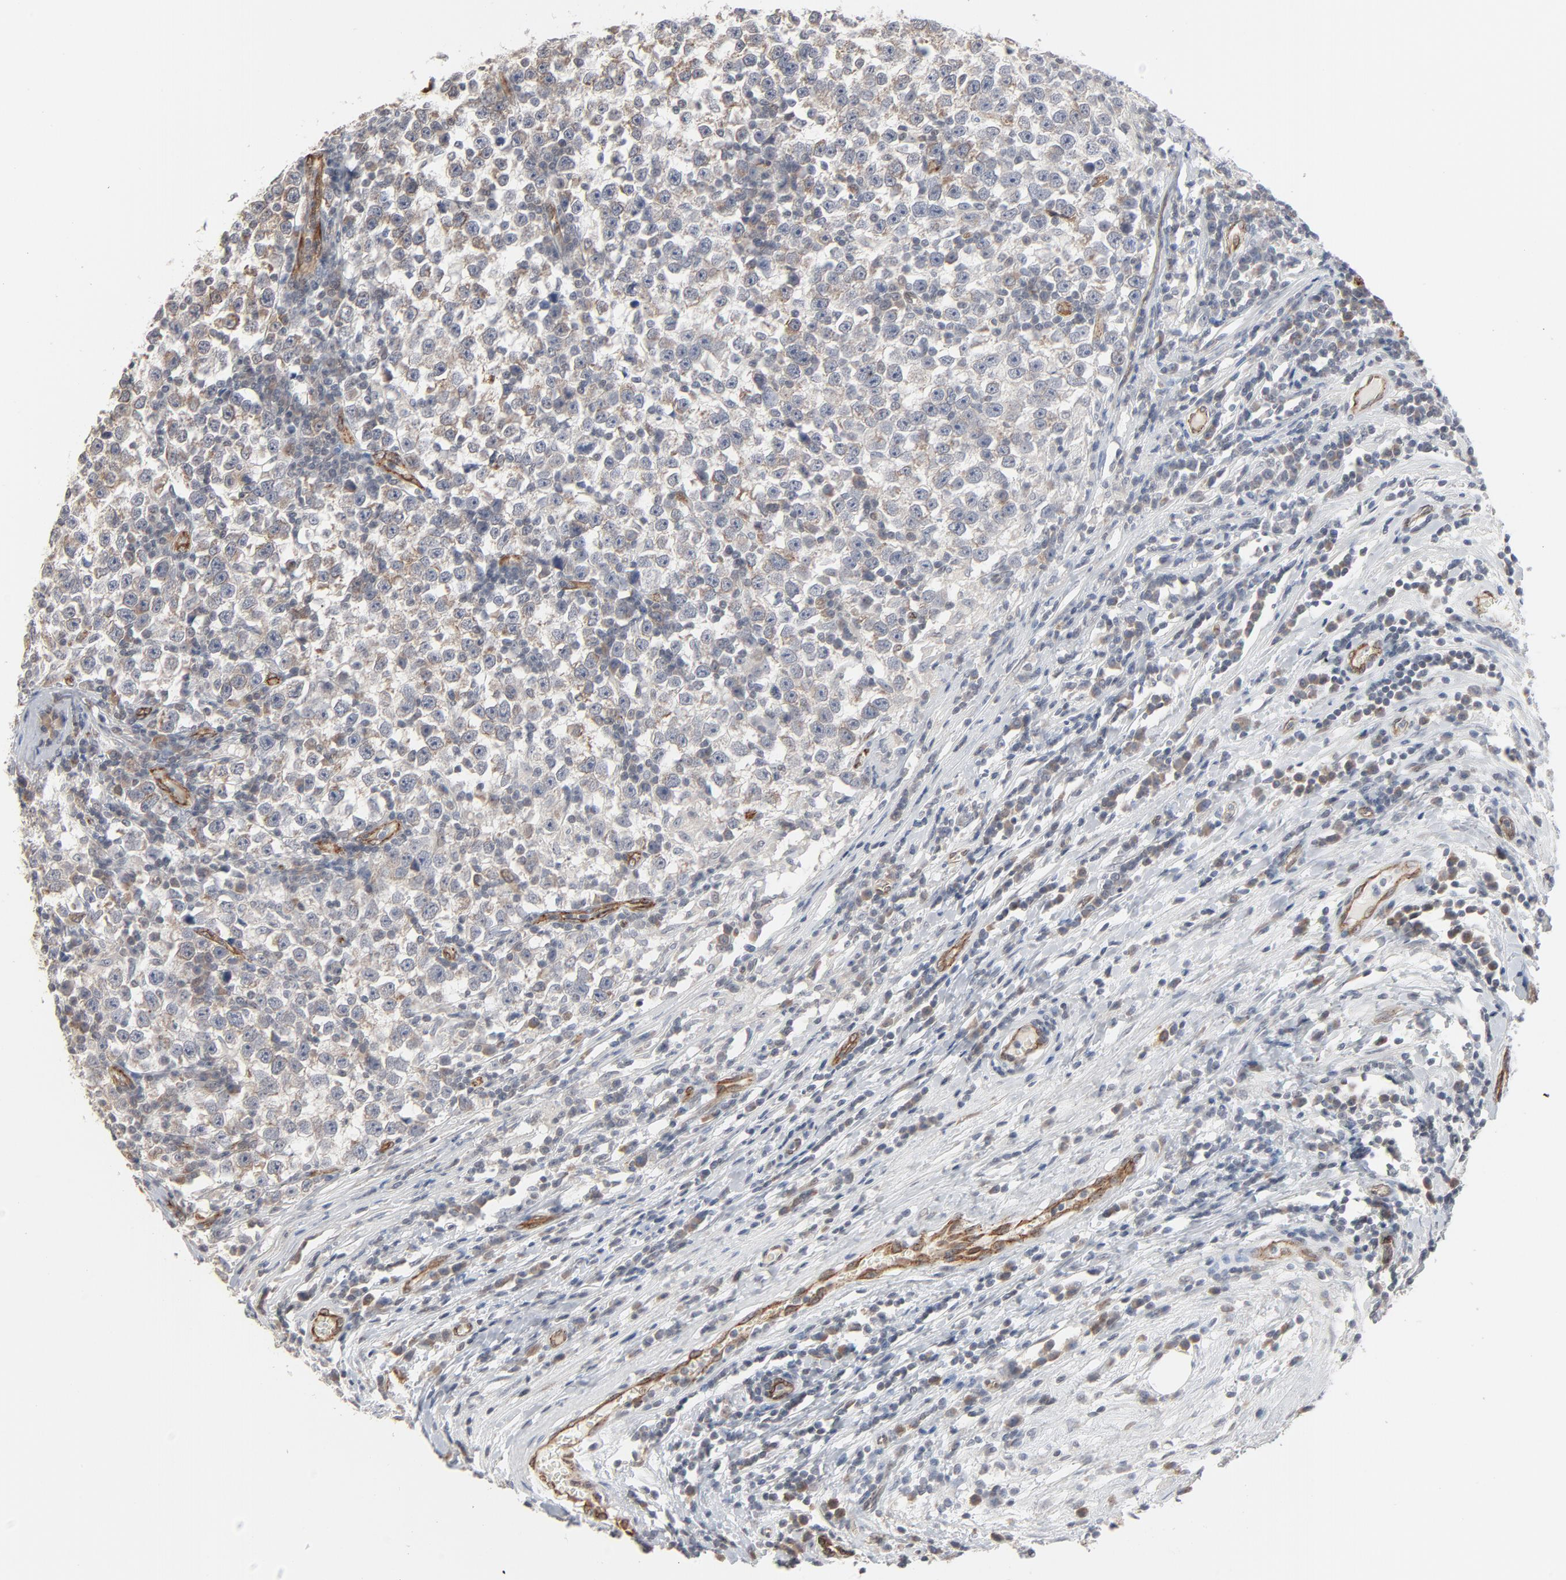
{"staining": {"intensity": "weak", "quantity": ">75%", "location": "cytoplasmic/membranous"}, "tissue": "testis cancer", "cell_type": "Tumor cells", "image_type": "cancer", "snomed": [{"axis": "morphology", "description": "Seminoma, NOS"}, {"axis": "topography", "description": "Testis"}], "caption": "Brown immunohistochemical staining in testis cancer displays weak cytoplasmic/membranous staining in about >75% of tumor cells.", "gene": "ITPR3", "patient": {"sex": "male", "age": 43}}